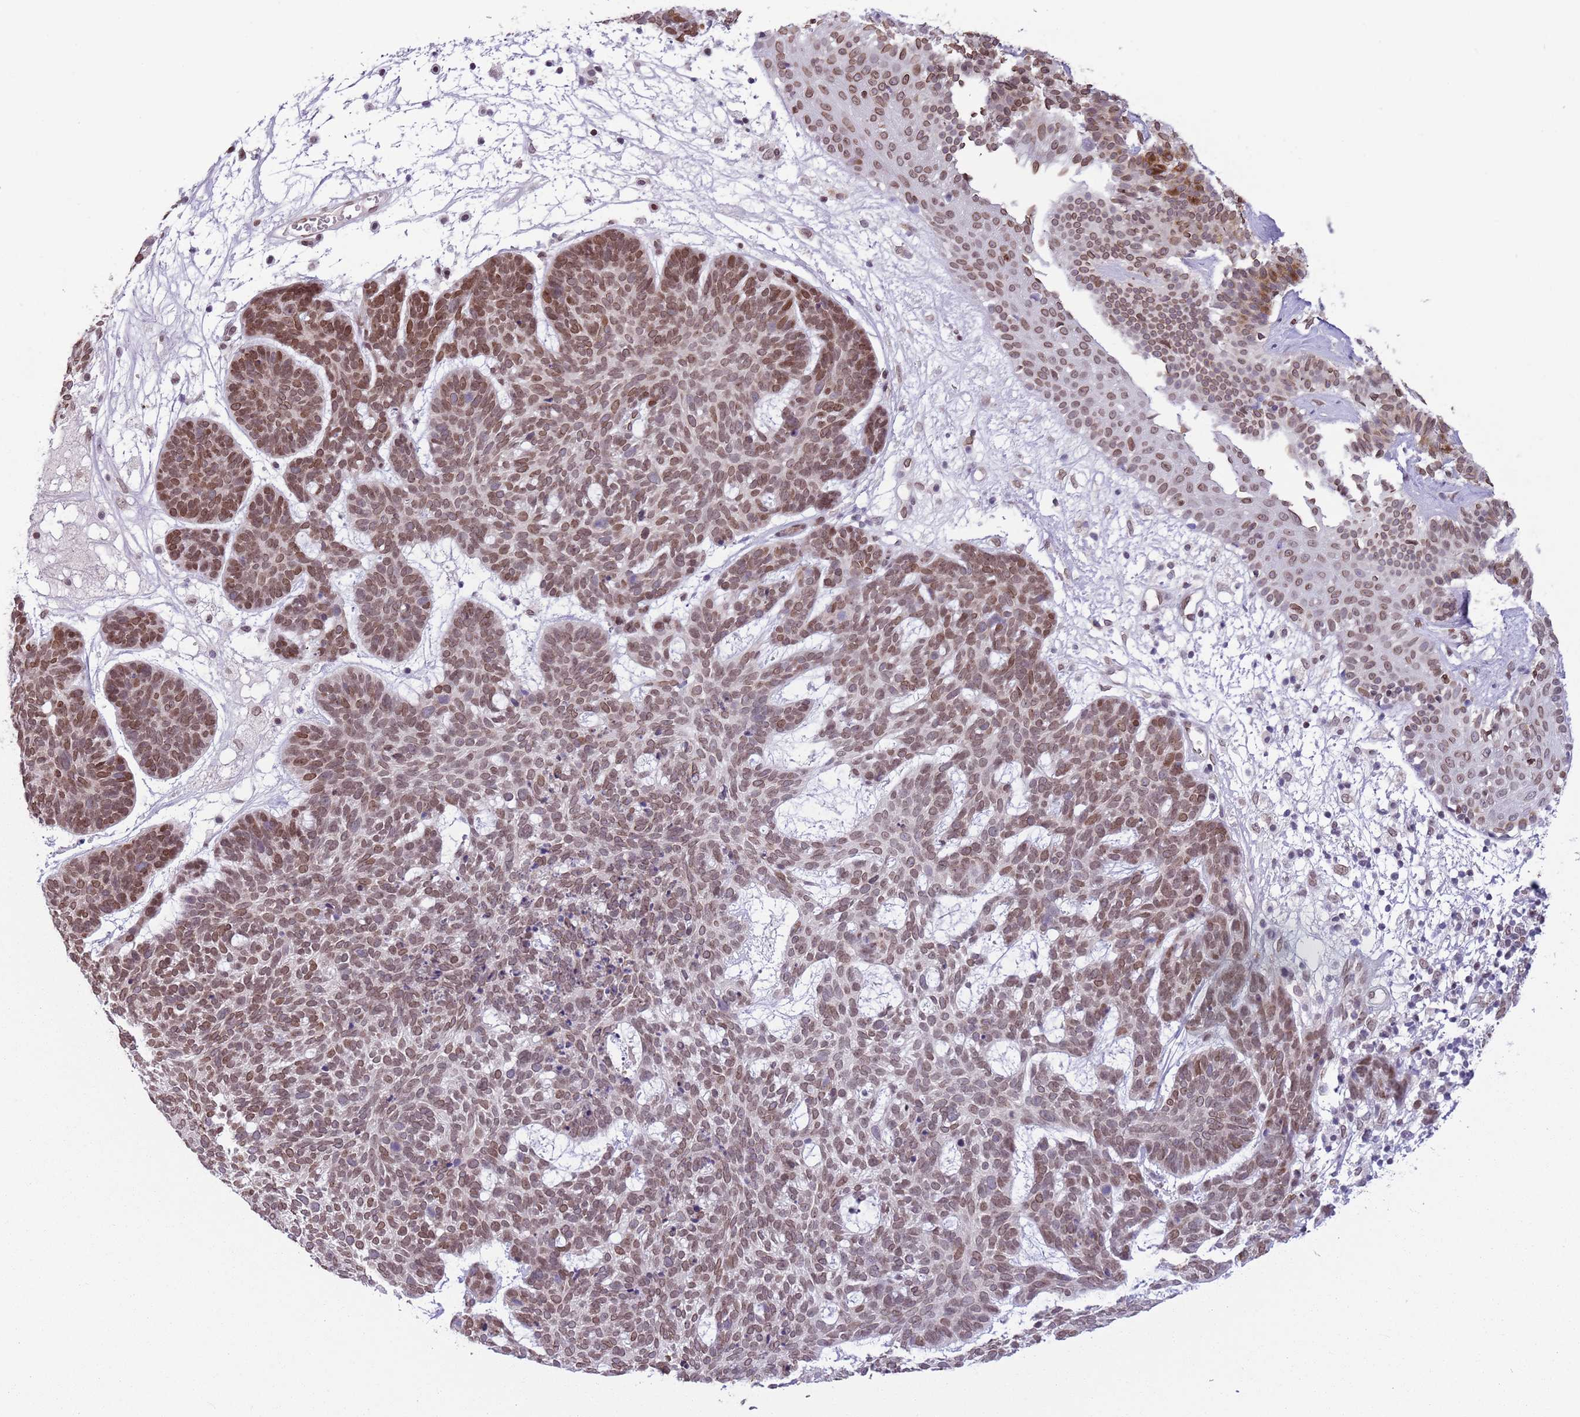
{"staining": {"intensity": "moderate", "quantity": ">75%", "location": "nuclear"}, "tissue": "skin cancer", "cell_type": "Tumor cells", "image_type": "cancer", "snomed": [{"axis": "morphology", "description": "Basal cell carcinoma"}, {"axis": "topography", "description": "Skin"}], "caption": "Basal cell carcinoma (skin) was stained to show a protein in brown. There is medium levels of moderate nuclear positivity in approximately >75% of tumor cells. The staining is performed using DAB (3,3'-diaminobenzidine) brown chromogen to label protein expression. The nuclei are counter-stained blue using hematoxylin.", "gene": "ZGLP1", "patient": {"sex": "female", "age": 89}}